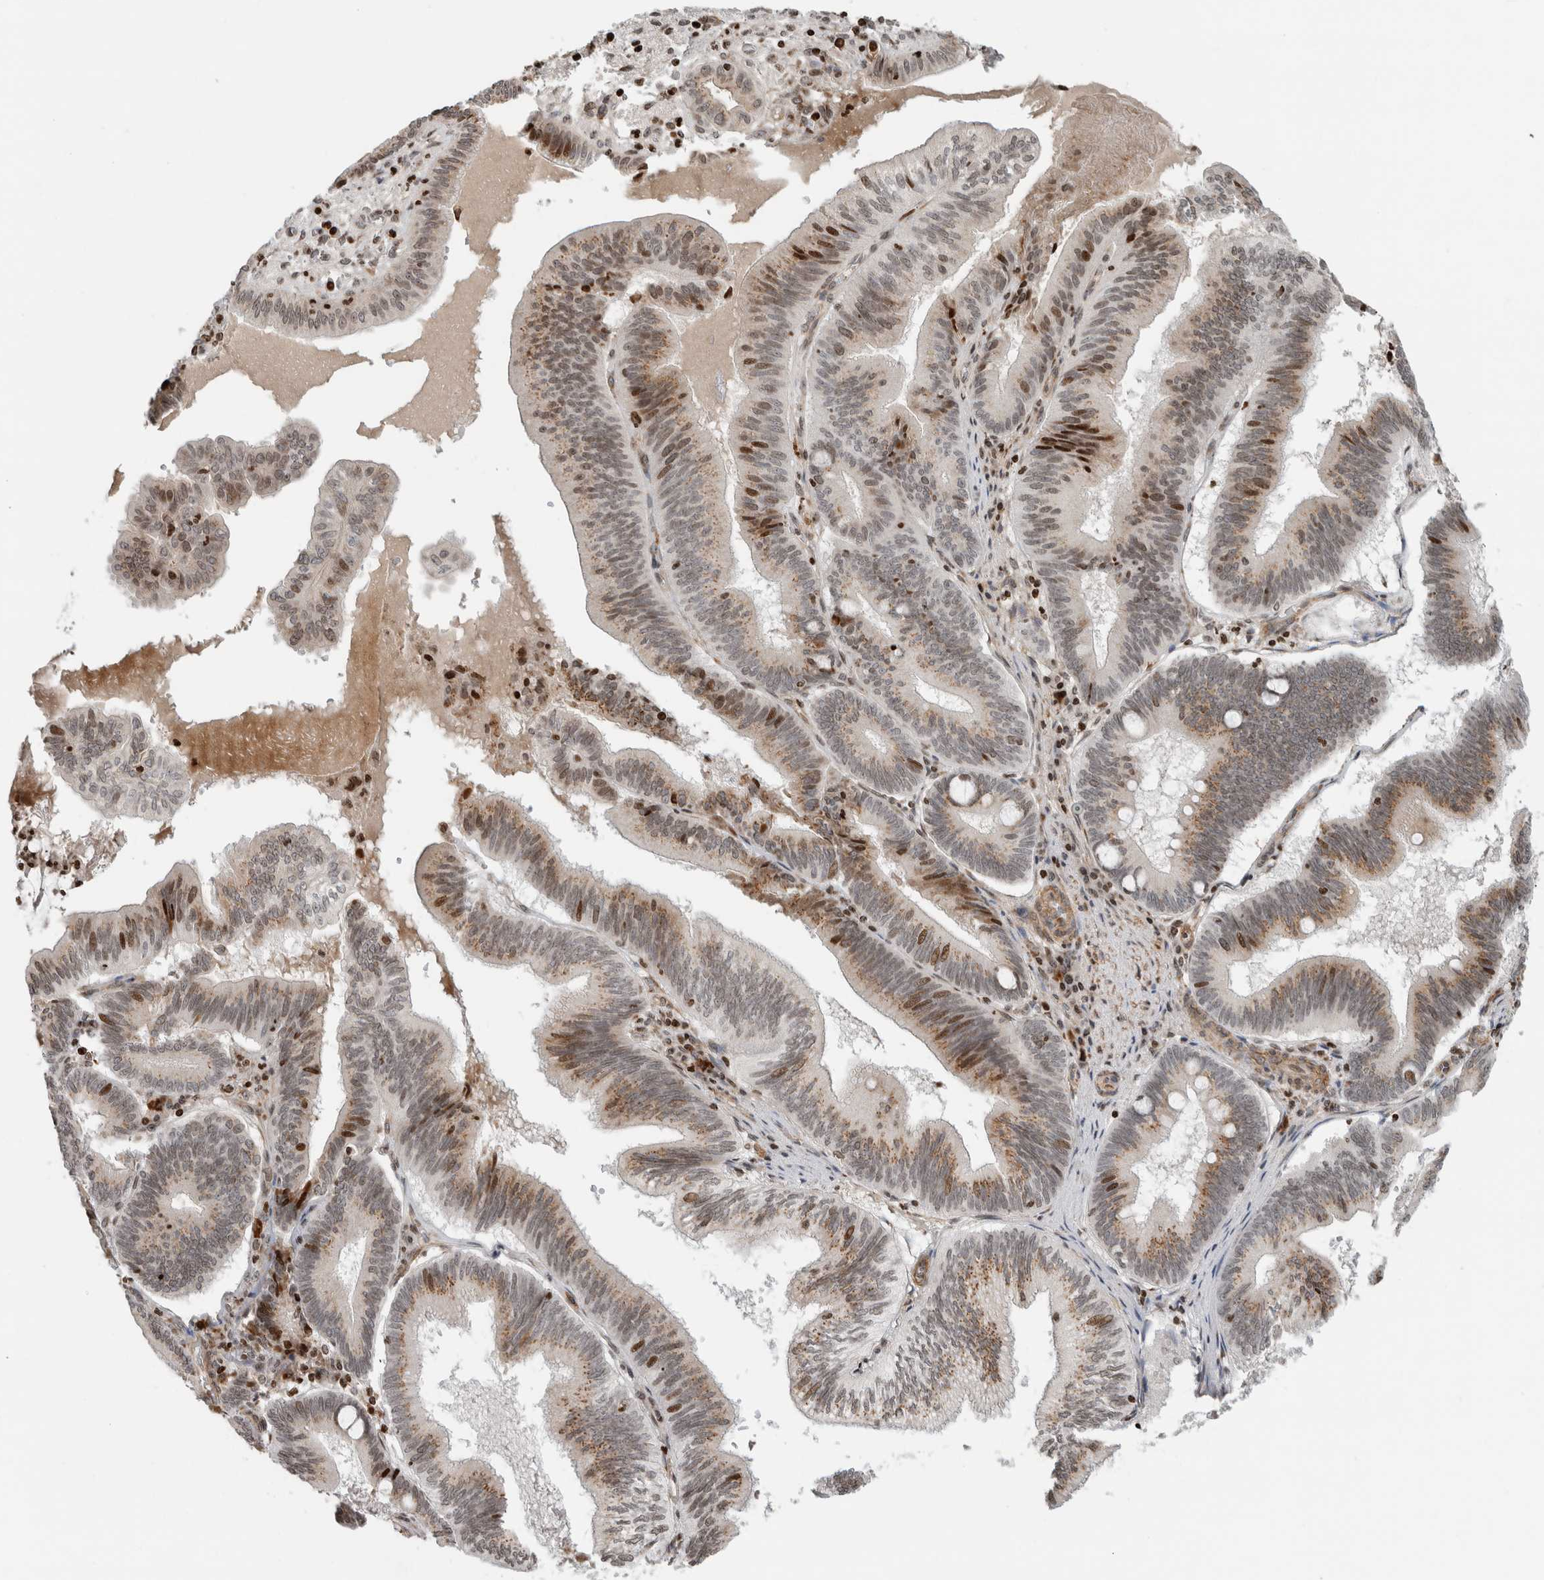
{"staining": {"intensity": "moderate", "quantity": "25%-75%", "location": "cytoplasmic/membranous,nuclear"}, "tissue": "pancreatic cancer", "cell_type": "Tumor cells", "image_type": "cancer", "snomed": [{"axis": "morphology", "description": "Adenocarcinoma, NOS"}, {"axis": "topography", "description": "Pancreas"}], "caption": "Immunohistochemistry (IHC) histopathology image of human pancreatic adenocarcinoma stained for a protein (brown), which reveals medium levels of moderate cytoplasmic/membranous and nuclear expression in approximately 25%-75% of tumor cells.", "gene": "GINS4", "patient": {"sex": "male", "age": 82}}